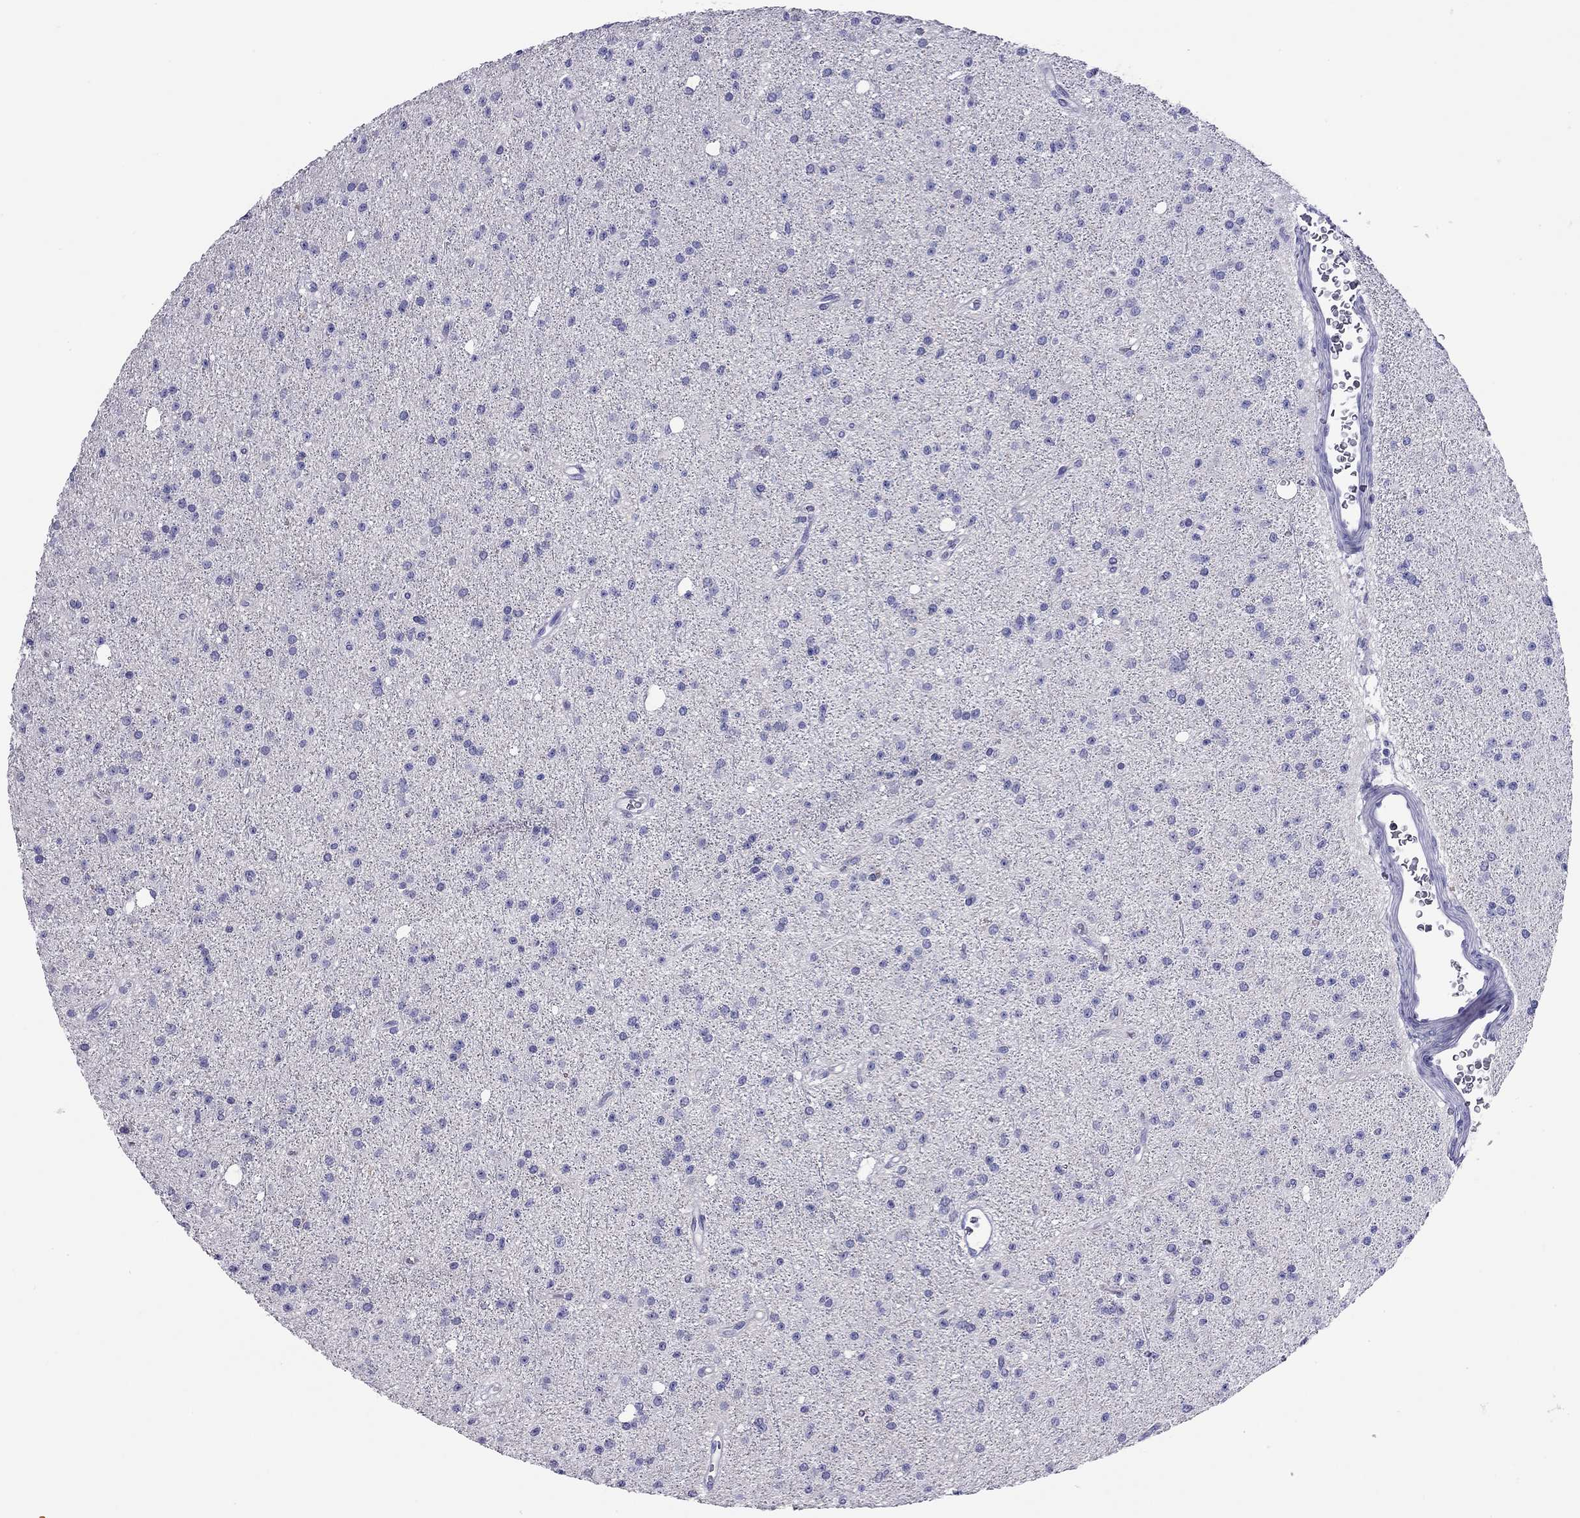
{"staining": {"intensity": "negative", "quantity": "none", "location": "none"}, "tissue": "glioma", "cell_type": "Tumor cells", "image_type": "cancer", "snomed": [{"axis": "morphology", "description": "Glioma, malignant, Low grade"}, {"axis": "topography", "description": "Brain"}], "caption": "Immunohistochemistry (IHC) histopathology image of malignant low-grade glioma stained for a protein (brown), which demonstrates no expression in tumor cells.", "gene": "SLC46A2", "patient": {"sex": "male", "age": 27}}